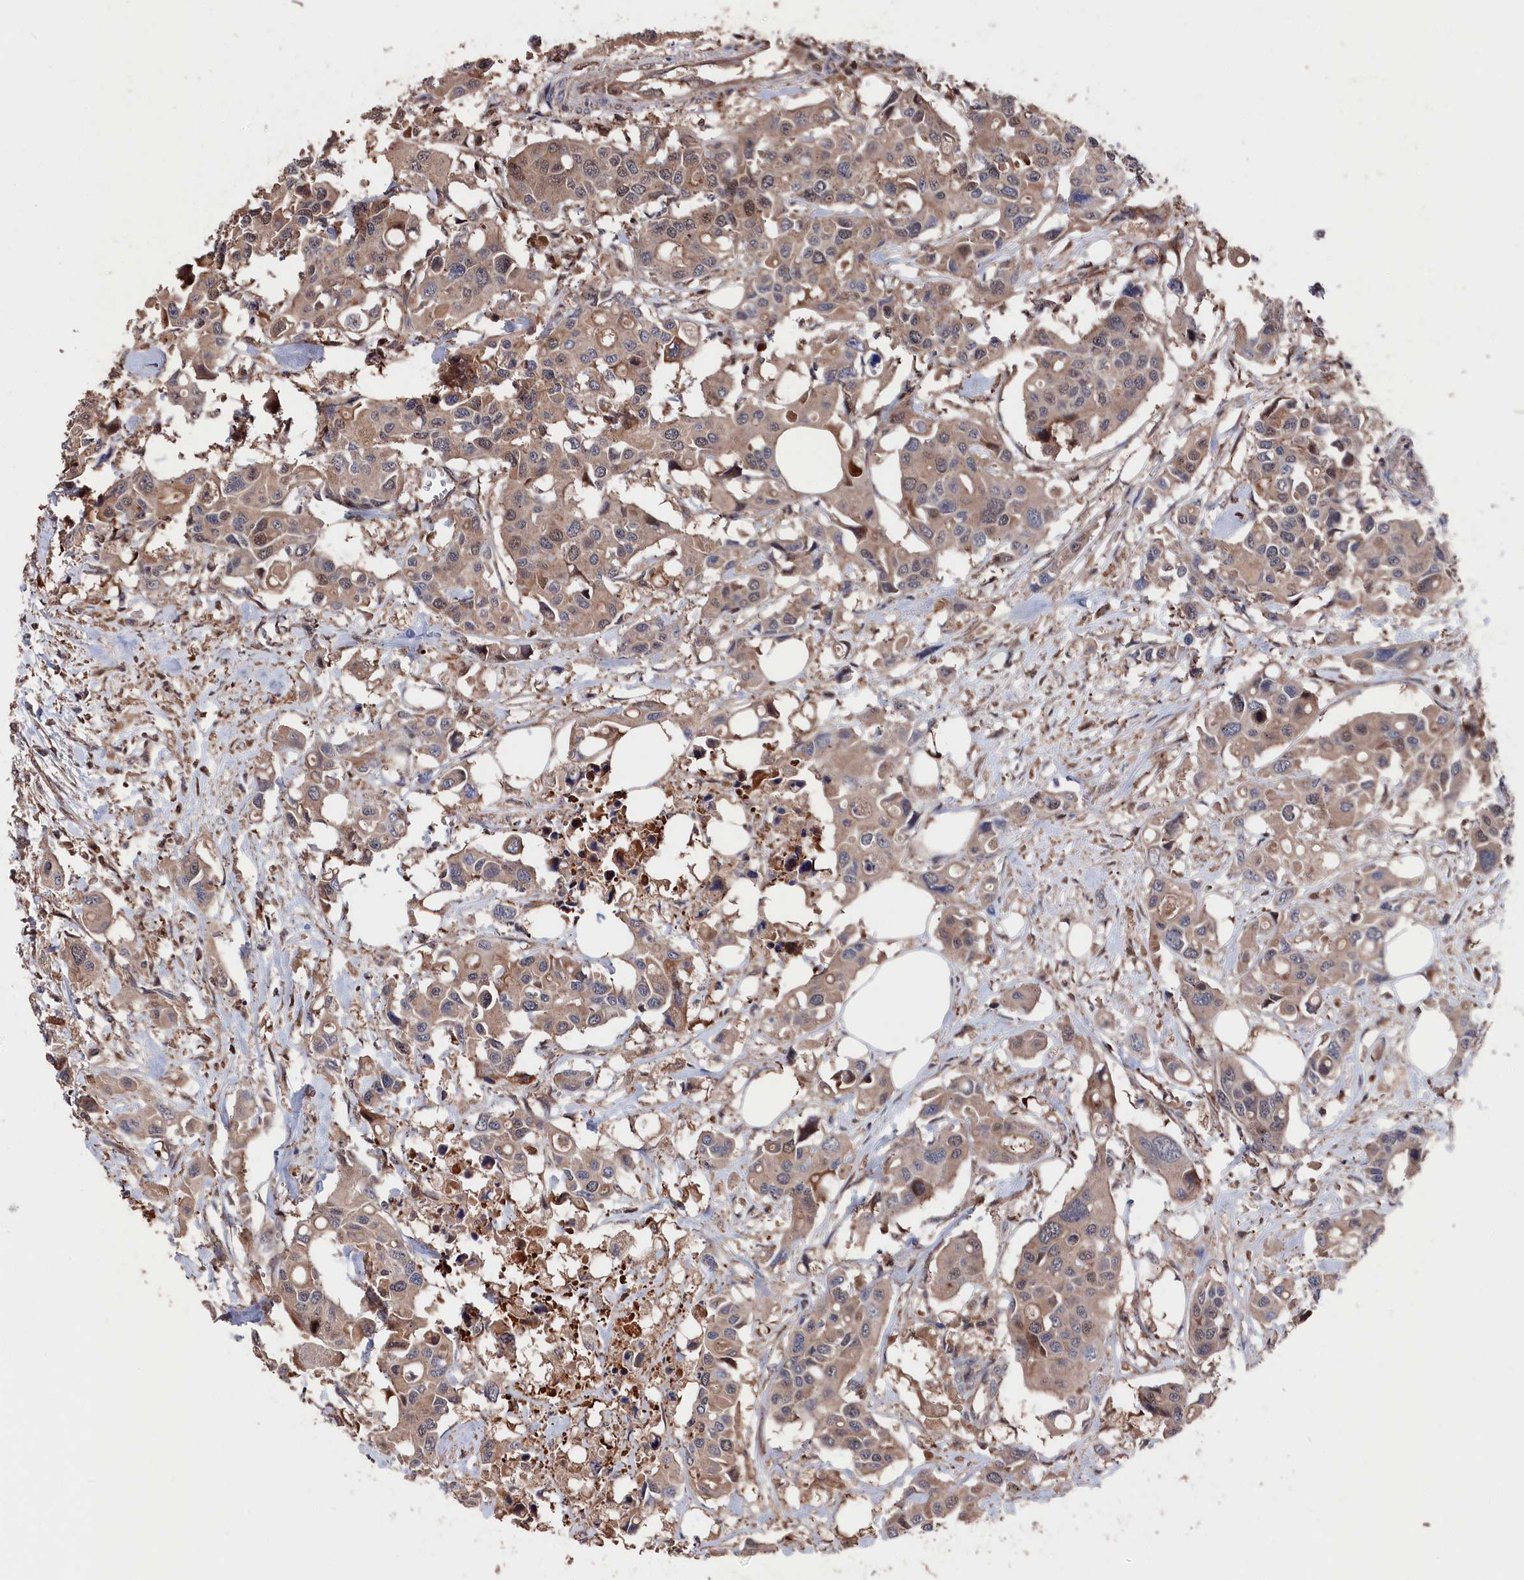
{"staining": {"intensity": "weak", "quantity": "25%-75%", "location": "cytoplasmic/membranous"}, "tissue": "colorectal cancer", "cell_type": "Tumor cells", "image_type": "cancer", "snomed": [{"axis": "morphology", "description": "Adenocarcinoma, NOS"}, {"axis": "topography", "description": "Colon"}], "caption": "A micrograph of human colorectal adenocarcinoma stained for a protein reveals weak cytoplasmic/membranous brown staining in tumor cells.", "gene": "RMI2", "patient": {"sex": "male", "age": 77}}